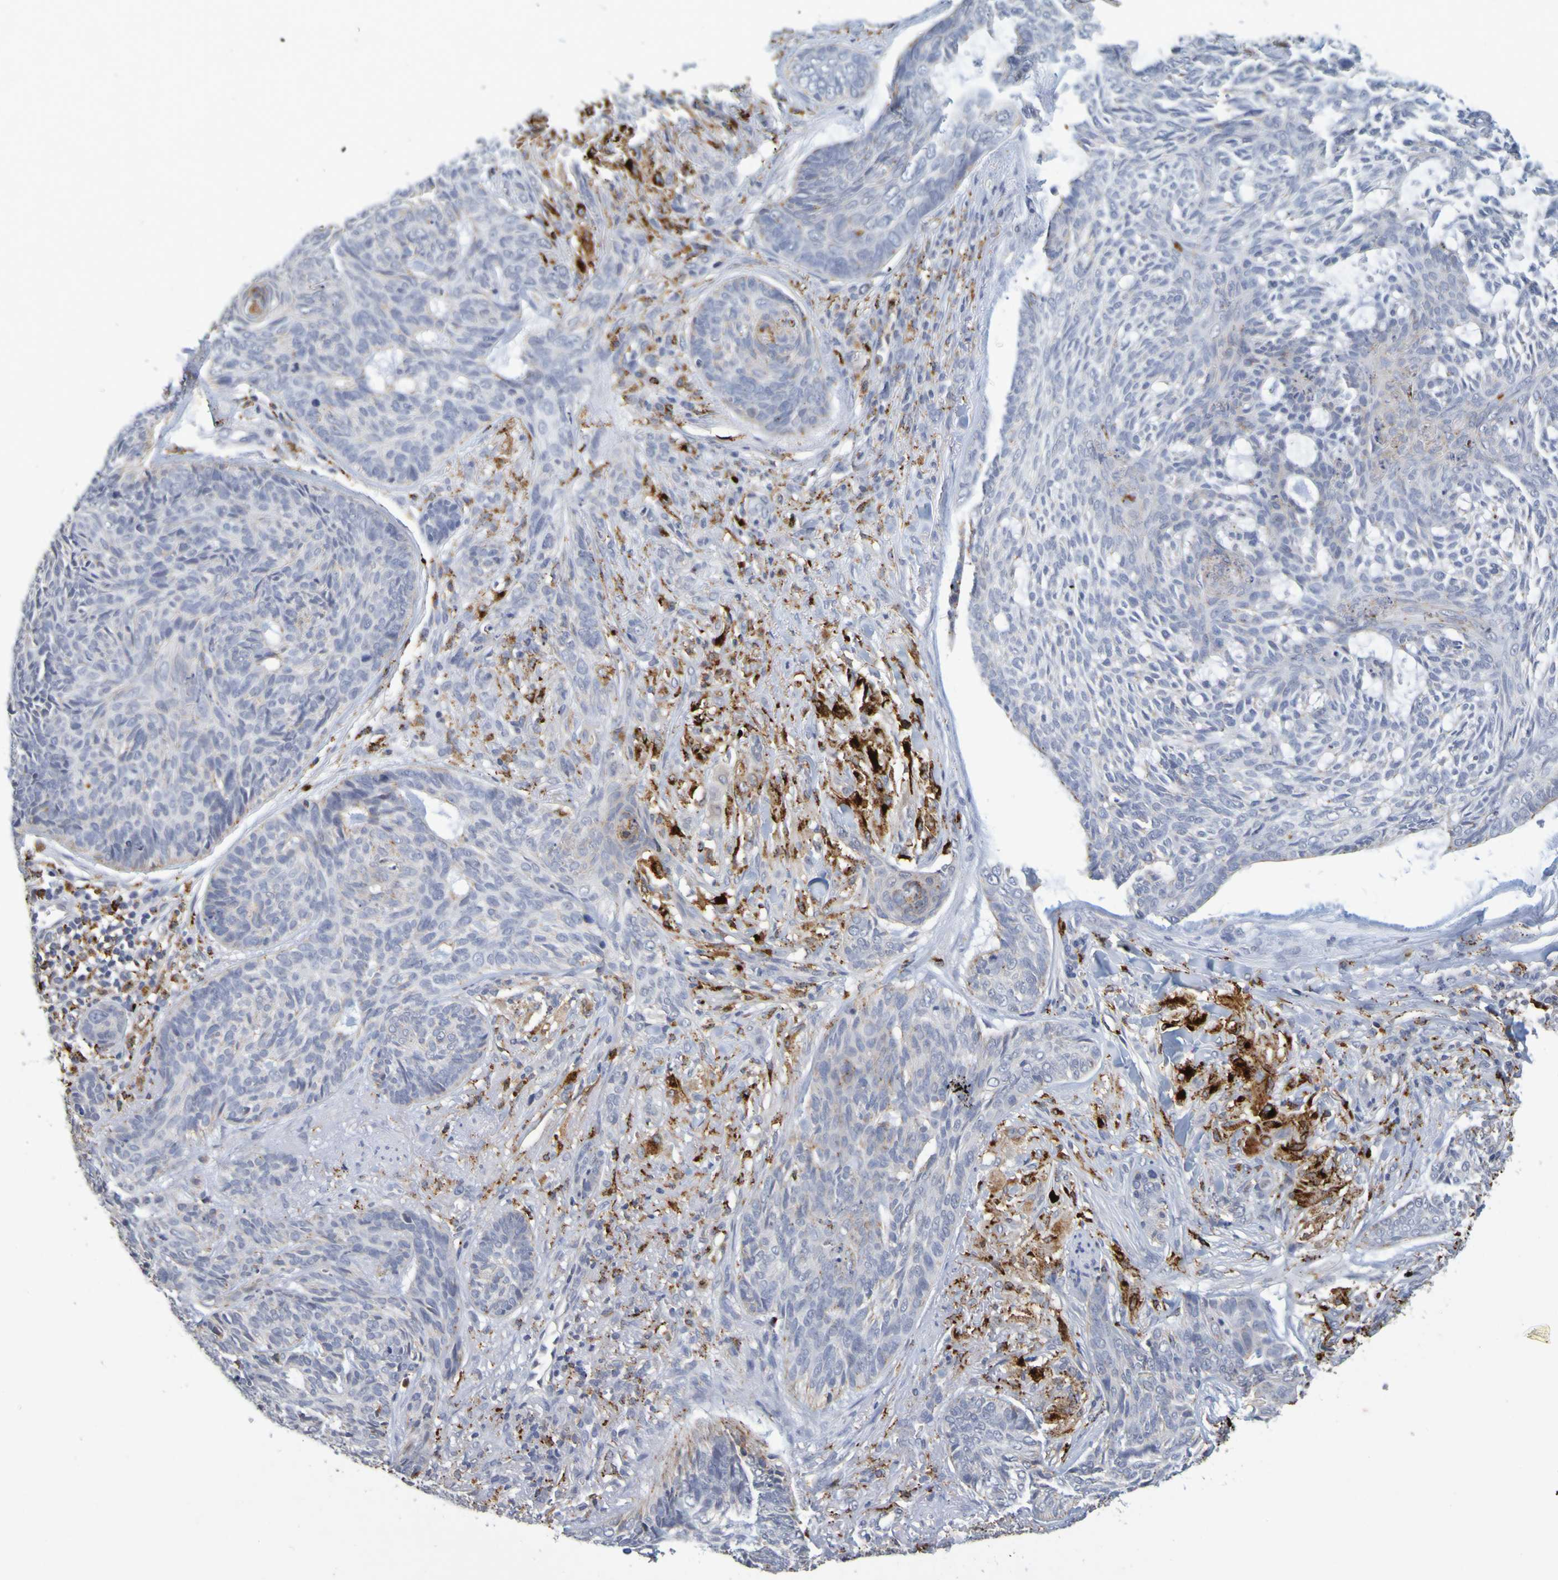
{"staining": {"intensity": "negative", "quantity": "none", "location": "none"}, "tissue": "skin cancer", "cell_type": "Tumor cells", "image_type": "cancer", "snomed": [{"axis": "morphology", "description": "Basal cell carcinoma"}, {"axis": "topography", "description": "Skin"}], "caption": "A photomicrograph of human basal cell carcinoma (skin) is negative for staining in tumor cells.", "gene": "TPH1", "patient": {"sex": "male", "age": 43}}